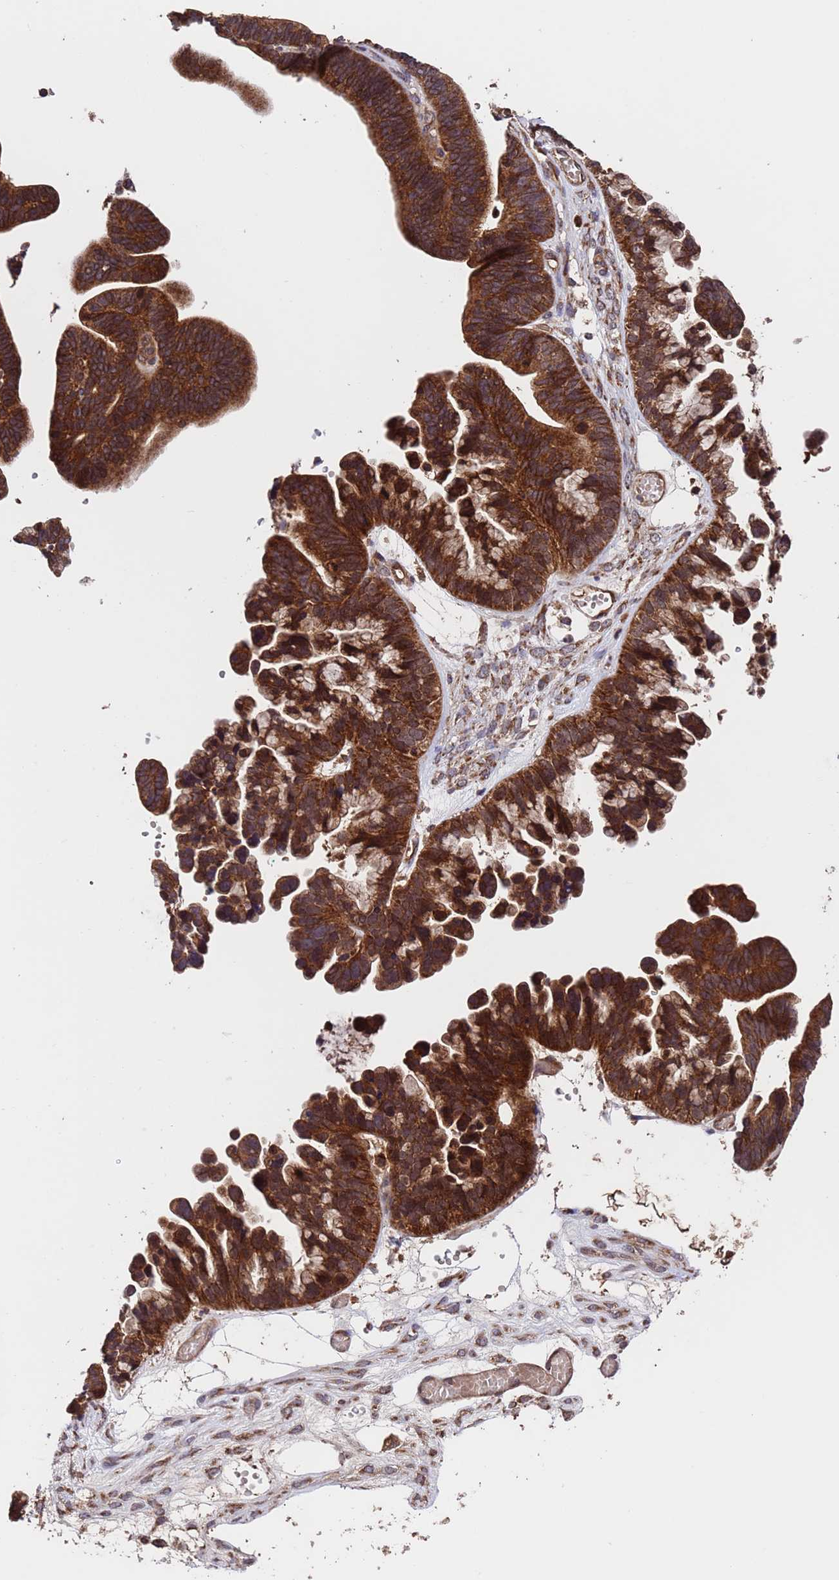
{"staining": {"intensity": "strong", "quantity": ">75%", "location": "cytoplasmic/membranous"}, "tissue": "ovarian cancer", "cell_type": "Tumor cells", "image_type": "cancer", "snomed": [{"axis": "morphology", "description": "Cystadenocarcinoma, serous, NOS"}, {"axis": "topography", "description": "Ovary"}], "caption": "About >75% of tumor cells in human ovarian cancer (serous cystadenocarcinoma) show strong cytoplasmic/membranous protein expression as visualized by brown immunohistochemical staining.", "gene": "TSR3", "patient": {"sex": "female", "age": 56}}